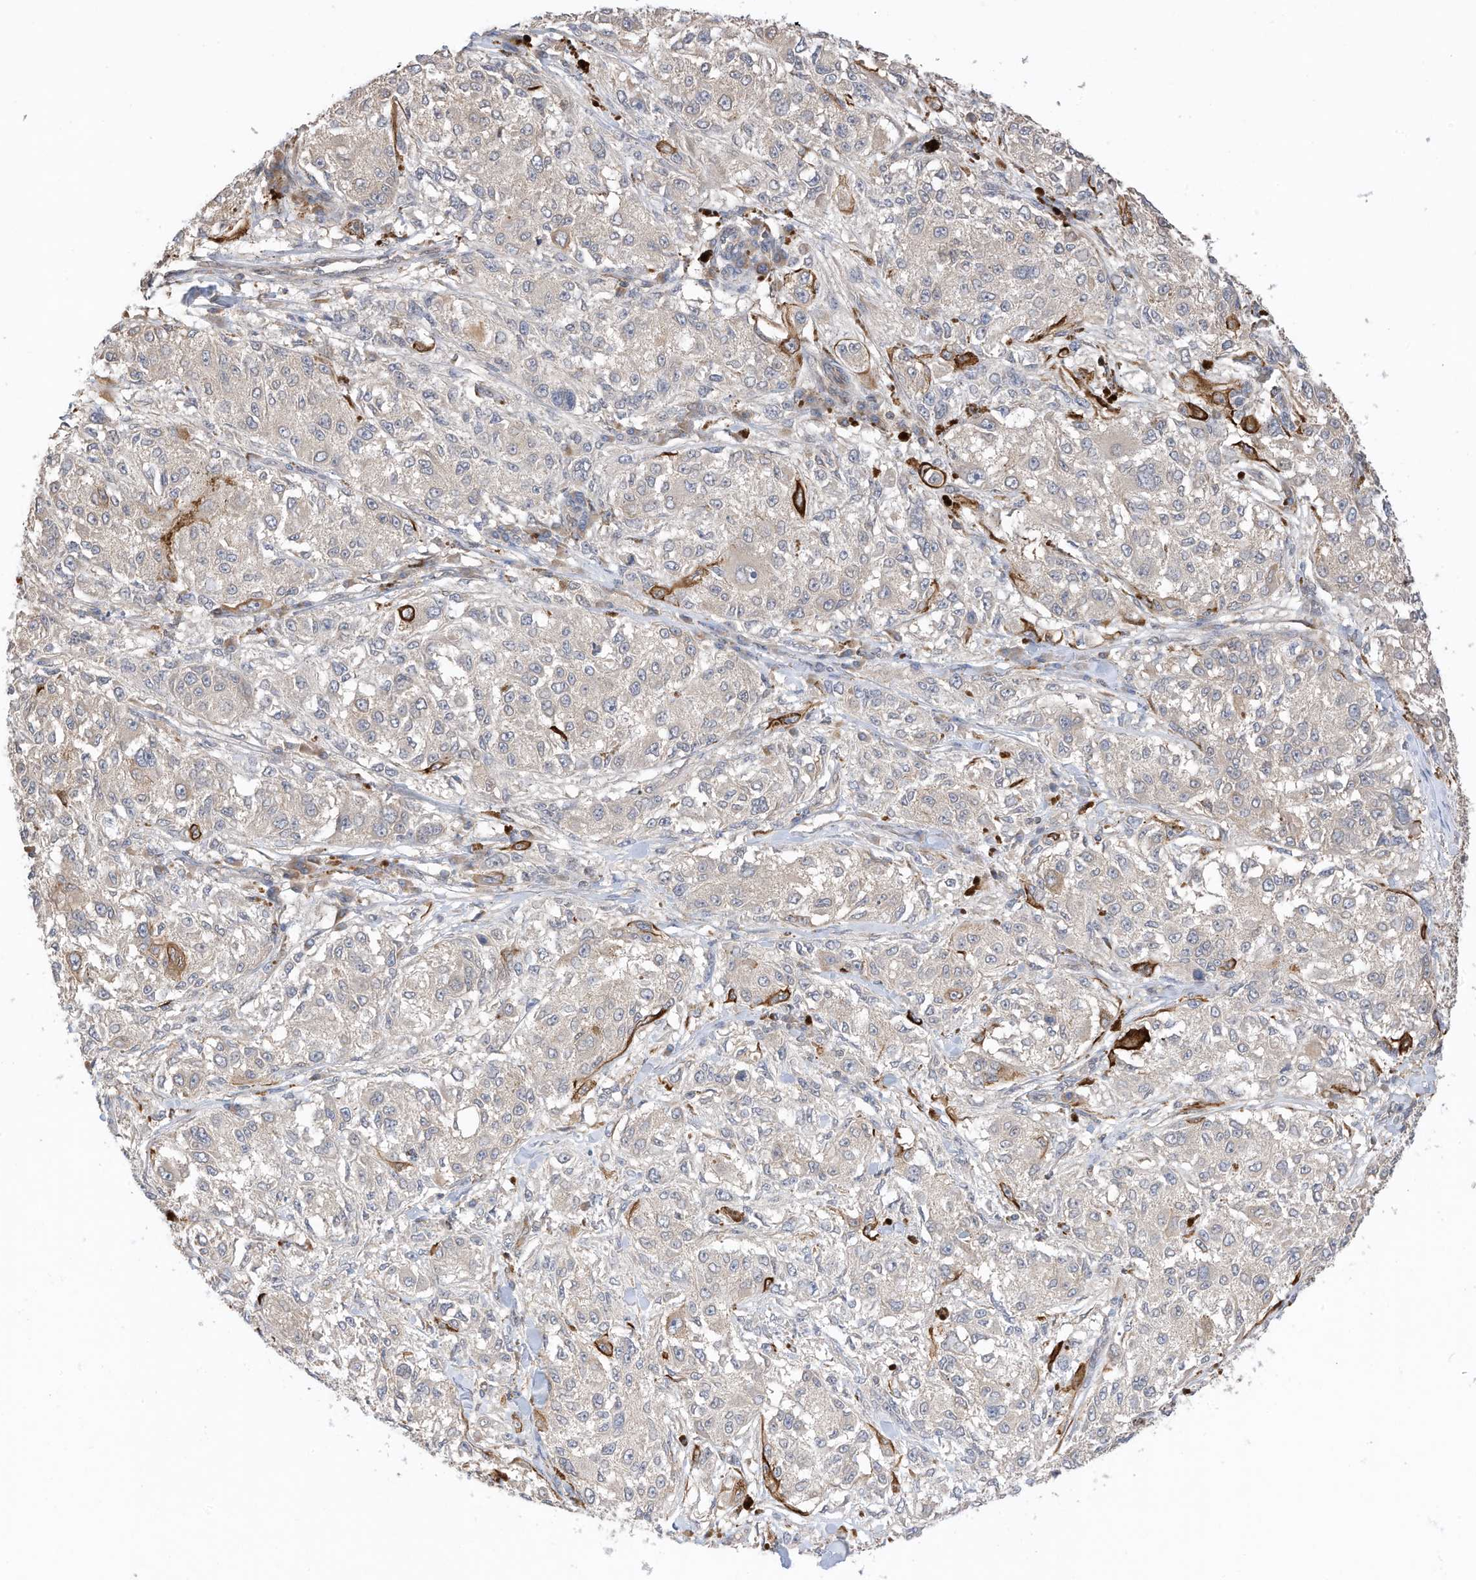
{"staining": {"intensity": "negative", "quantity": "none", "location": "none"}, "tissue": "melanoma", "cell_type": "Tumor cells", "image_type": "cancer", "snomed": [{"axis": "morphology", "description": "Necrosis, NOS"}, {"axis": "morphology", "description": "Malignant melanoma, NOS"}, {"axis": "topography", "description": "Skin"}], "caption": "Tumor cells show no significant protein staining in melanoma.", "gene": "REC8", "patient": {"sex": "female", "age": 87}}